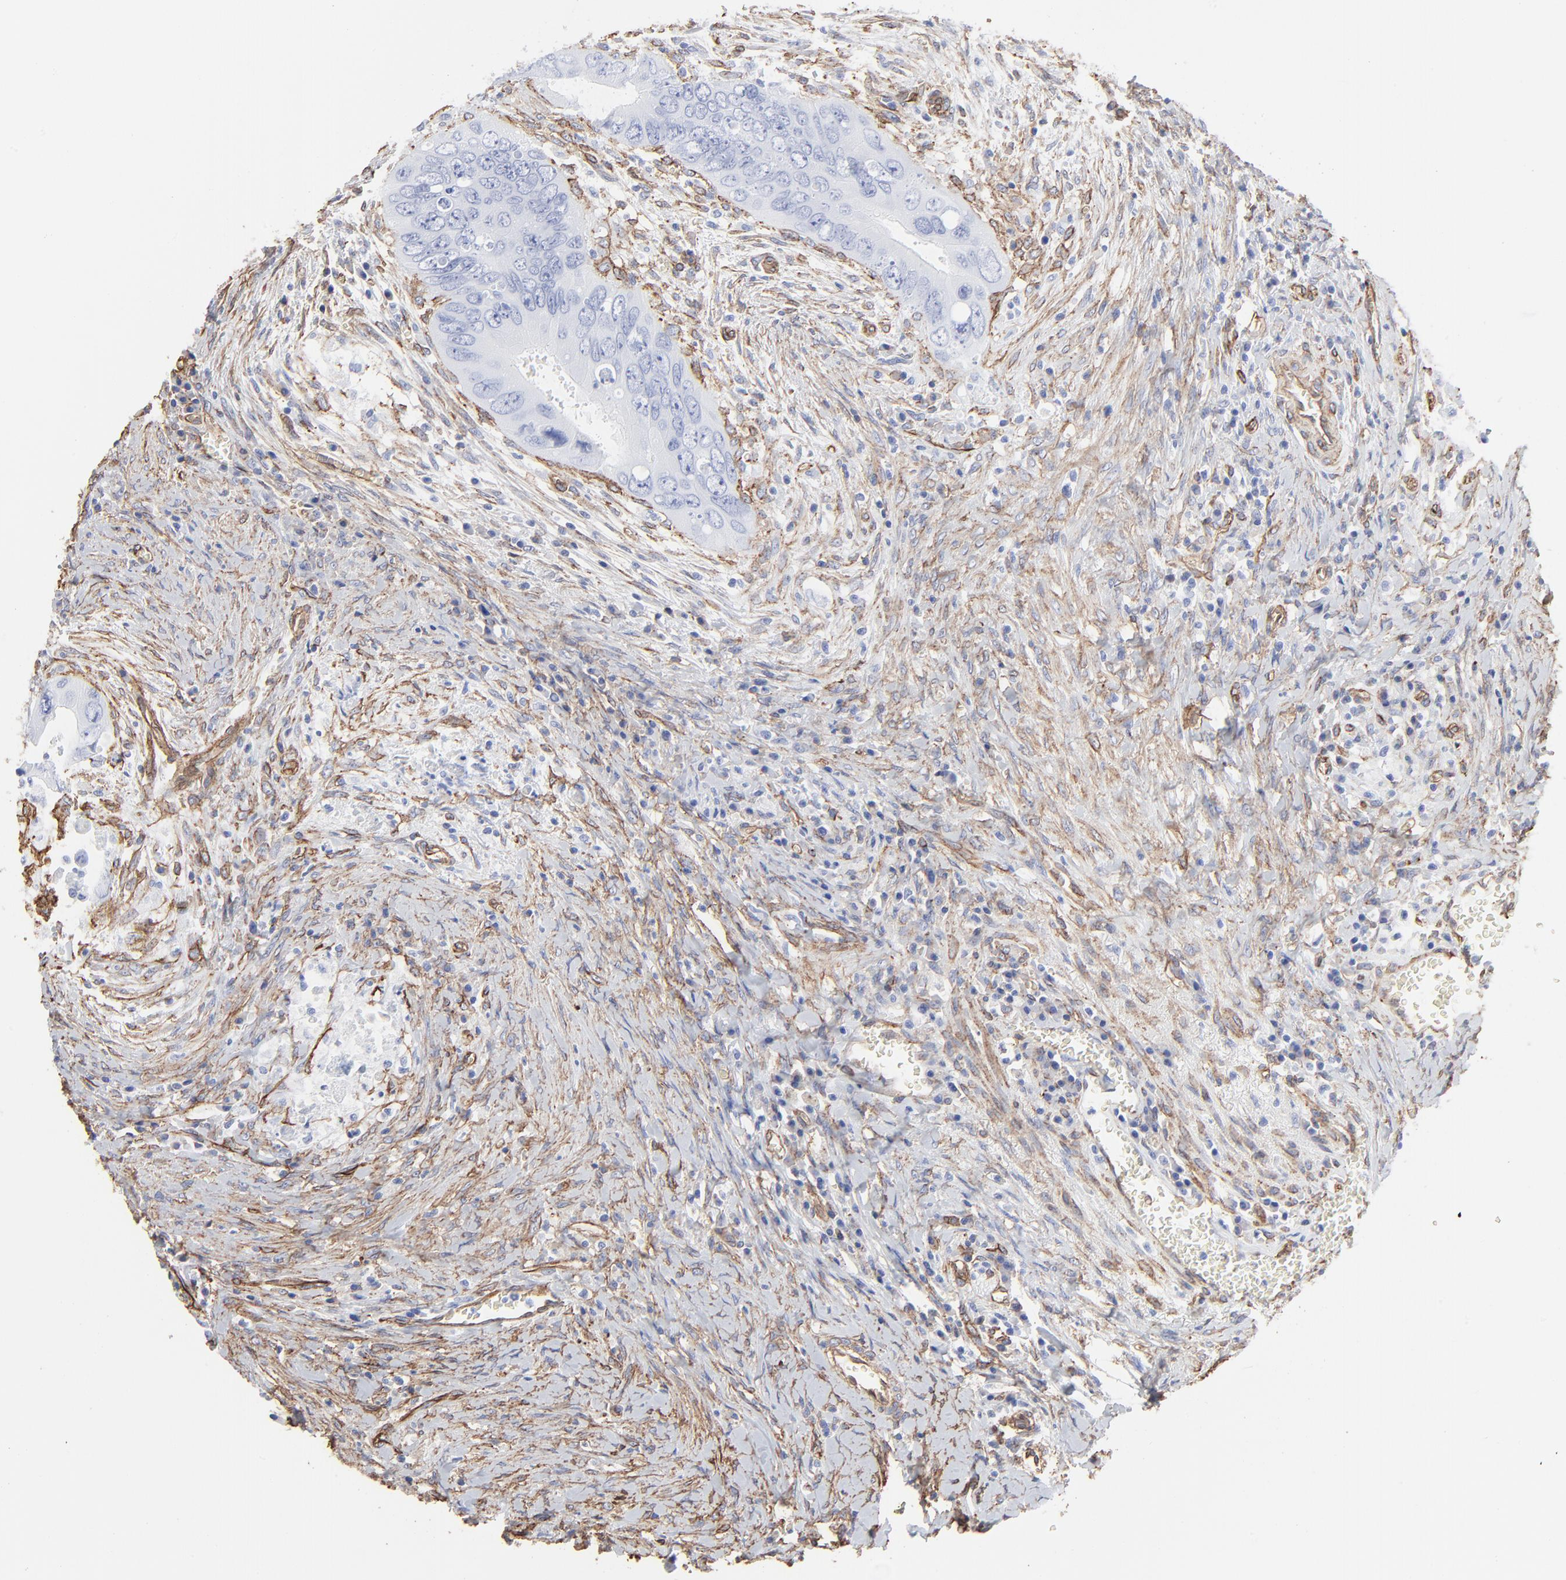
{"staining": {"intensity": "negative", "quantity": "none", "location": "none"}, "tissue": "colorectal cancer", "cell_type": "Tumor cells", "image_type": "cancer", "snomed": [{"axis": "morphology", "description": "Adenocarcinoma, NOS"}, {"axis": "topography", "description": "Rectum"}], "caption": "This image is of colorectal adenocarcinoma stained with immunohistochemistry to label a protein in brown with the nuclei are counter-stained blue. There is no staining in tumor cells. Nuclei are stained in blue.", "gene": "CAV1", "patient": {"sex": "male", "age": 70}}